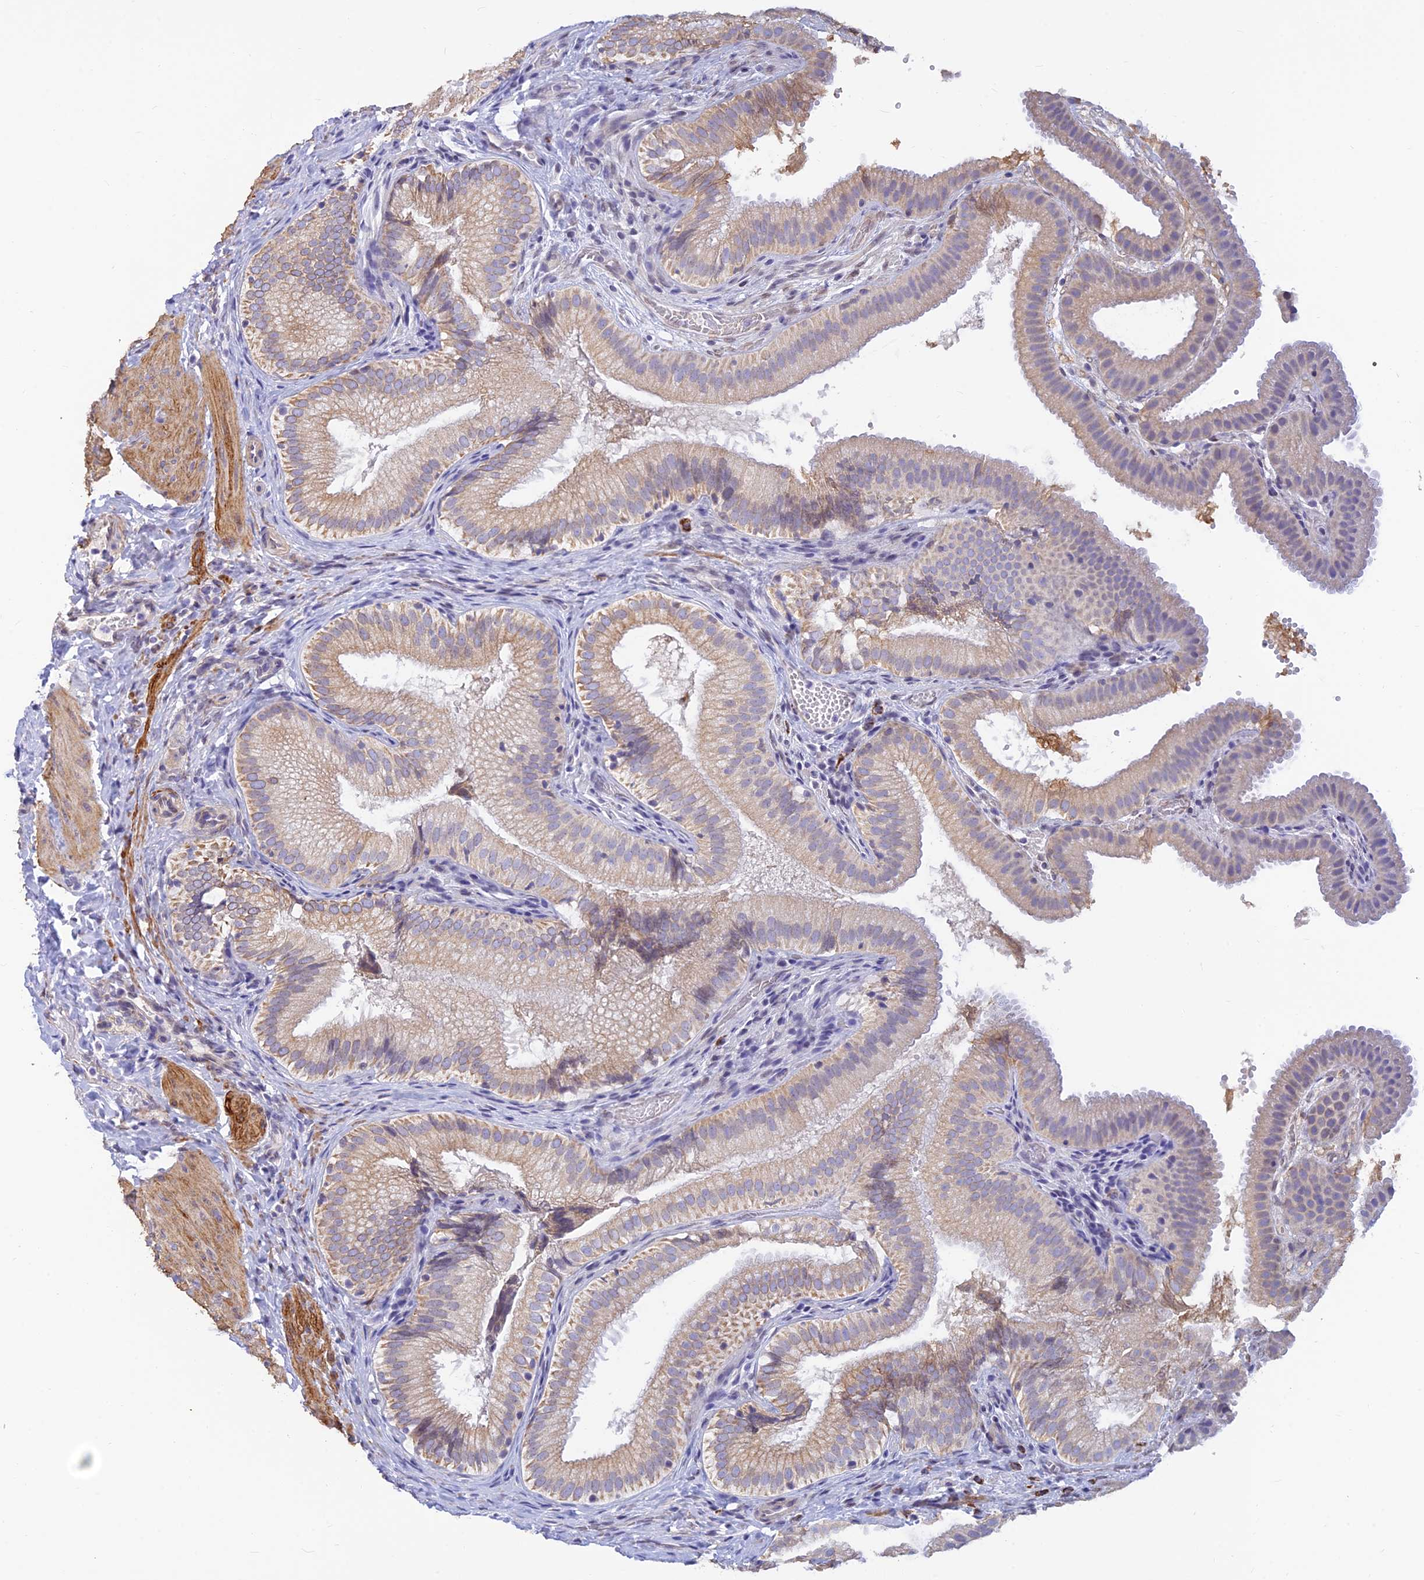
{"staining": {"intensity": "weak", "quantity": "<25%", "location": "cytoplasmic/membranous"}, "tissue": "gallbladder", "cell_type": "Glandular cells", "image_type": "normal", "snomed": [{"axis": "morphology", "description": "Normal tissue, NOS"}, {"axis": "topography", "description": "Gallbladder"}], "caption": "Glandular cells show no significant protein staining in normal gallbladder. Nuclei are stained in blue.", "gene": "ALDH1L2", "patient": {"sex": "female", "age": 30}}